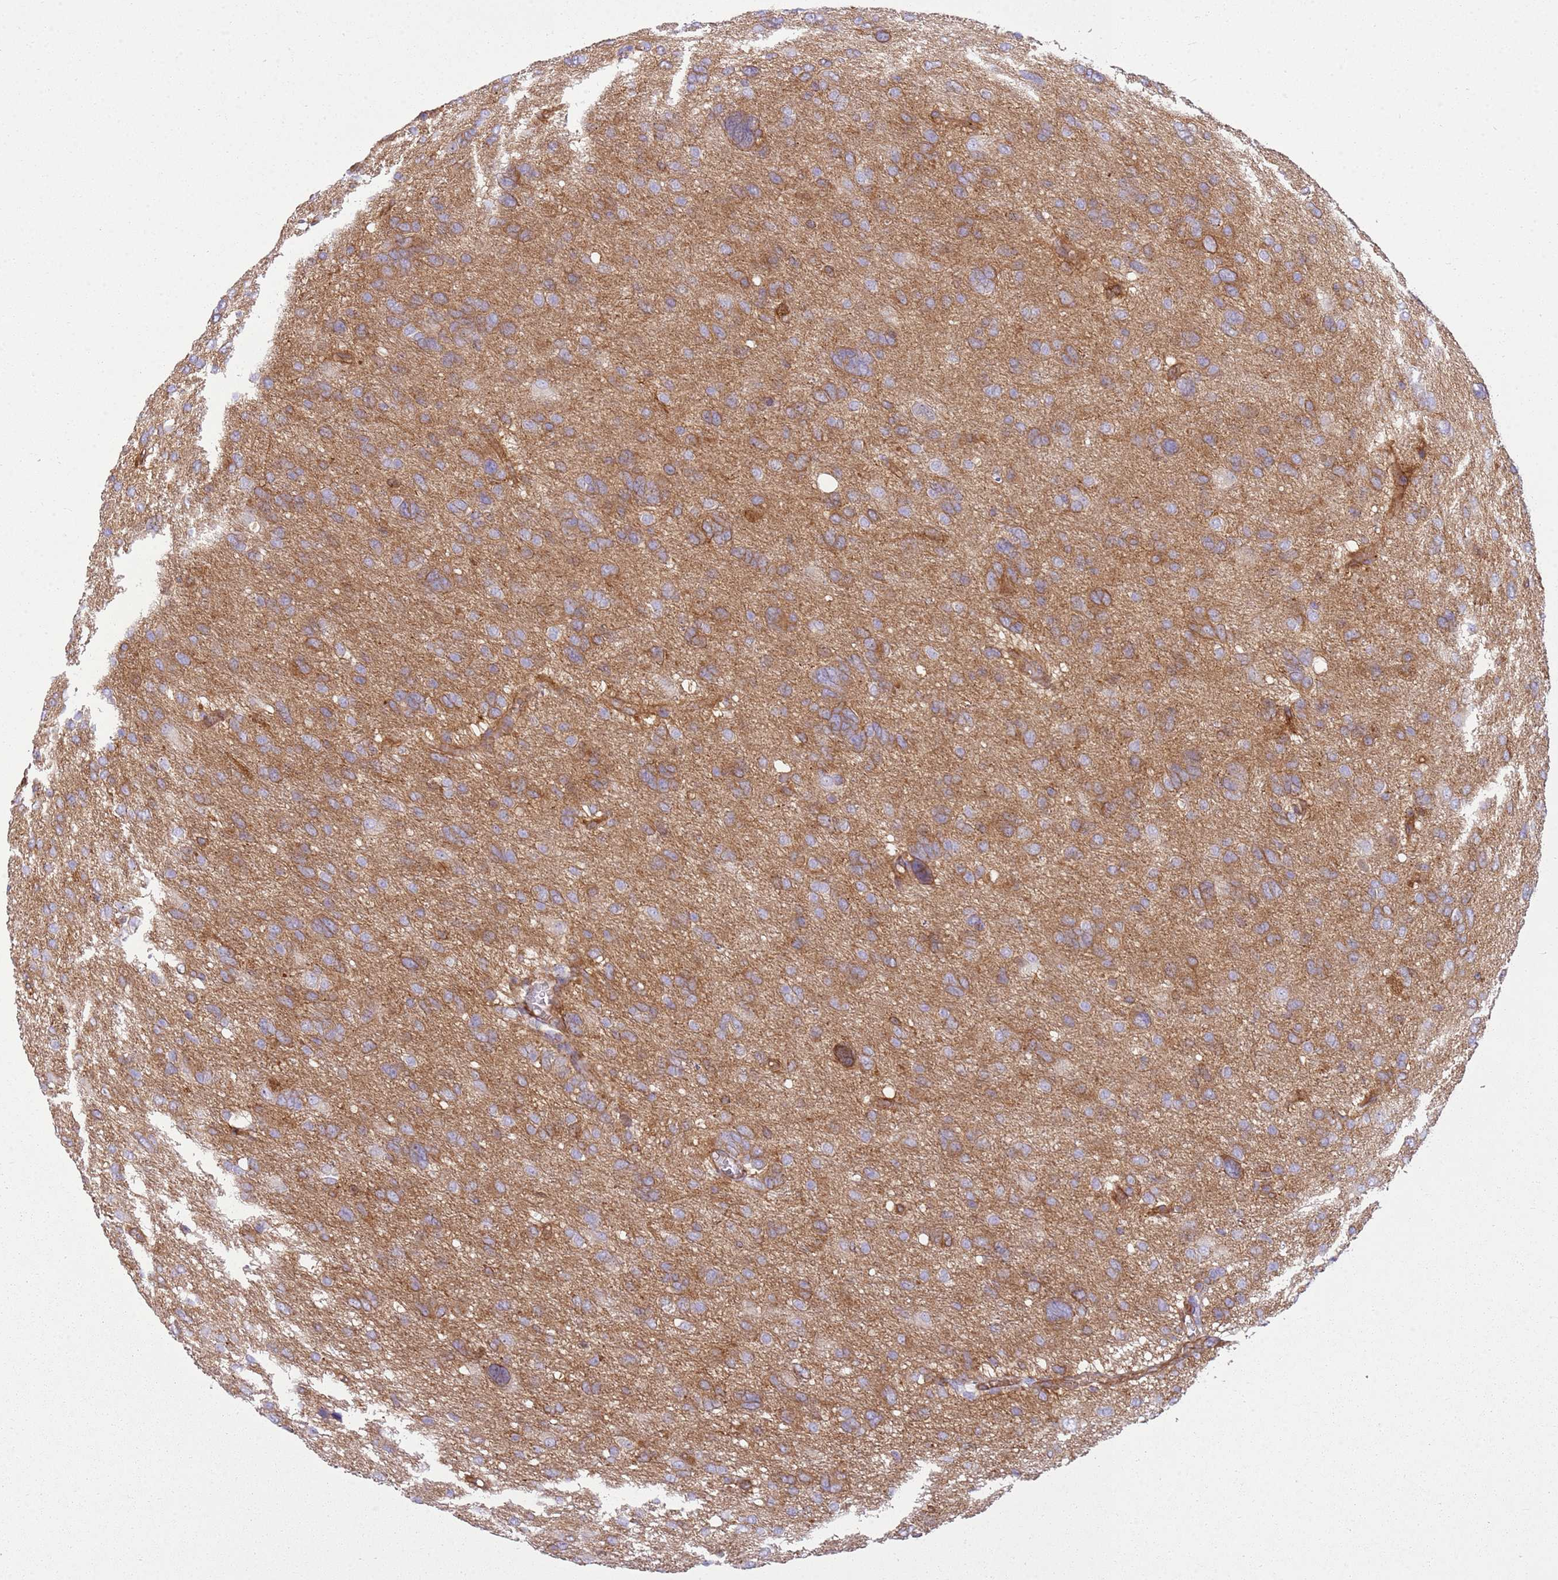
{"staining": {"intensity": "moderate", "quantity": ">75%", "location": "cytoplasmic/membranous"}, "tissue": "glioma", "cell_type": "Tumor cells", "image_type": "cancer", "snomed": [{"axis": "morphology", "description": "Glioma, malignant, High grade"}, {"axis": "topography", "description": "Brain"}], "caption": "Tumor cells reveal medium levels of moderate cytoplasmic/membranous staining in approximately >75% of cells in glioma.", "gene": "SNX21", "patient": {"sex": "female", "age": 59}}